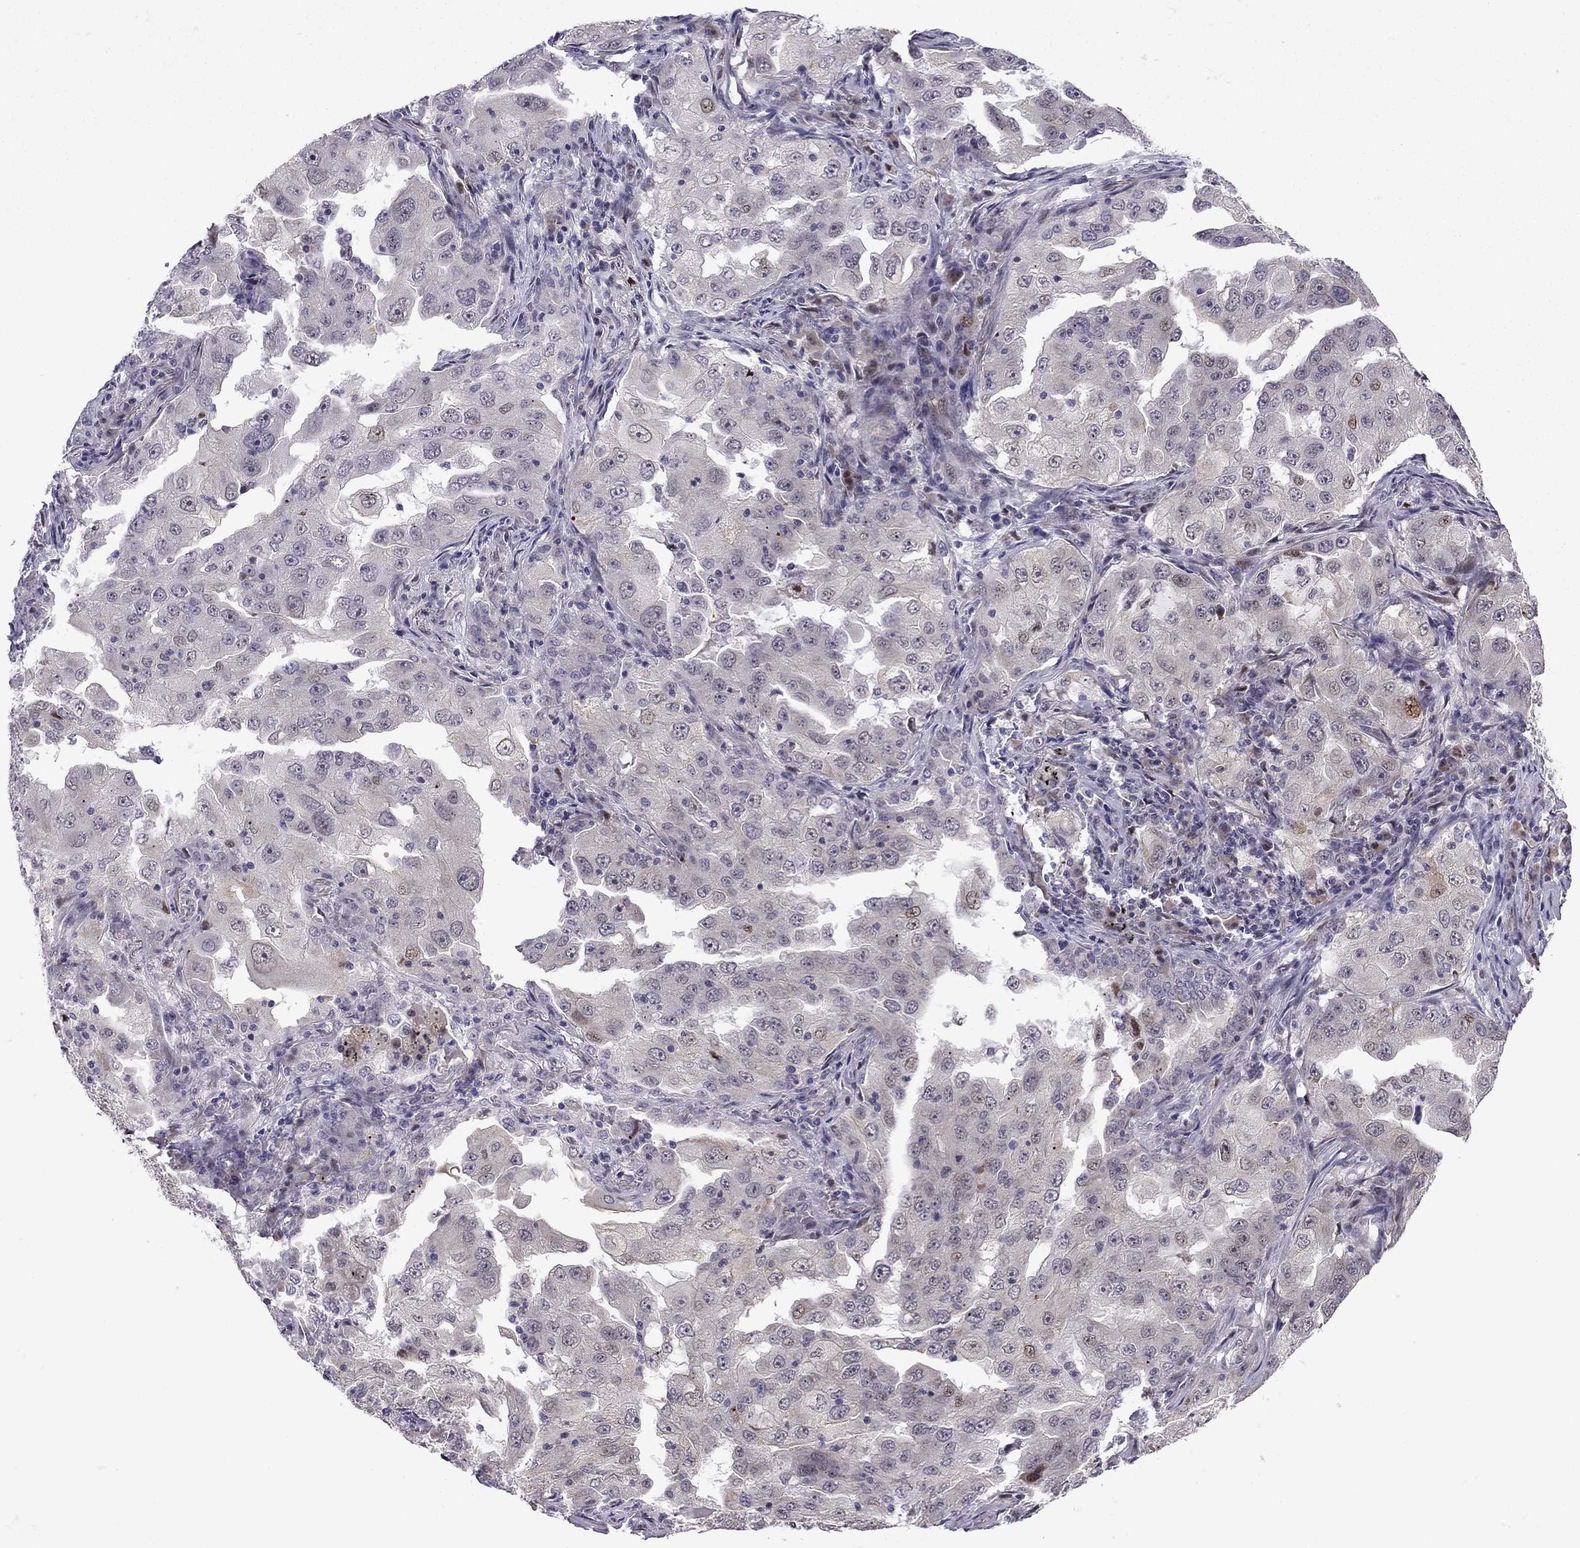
{"staining": {"intensity": "moderate", "quantity": "<25%", "location": "nuclear"}, "tissue": "lung cancer", "cell_type": "Tumor cells", "image_type": "cancer", "snomed": [{"axis": "morphology", "description": "Adenocarcinoma, NOS"}, {"axis": "topography", "description": "Lung"}], "caption": "Immunohistochemical staining of lung cancer (adenocarcinoma) reveals low levels of moderate nuclear protein expression in approximately <25% of tumor cells. (IHC, brightfield microscopy, high magnification).", "gene": "FGF3", "patient": {"sex": "female", "age": 61}}